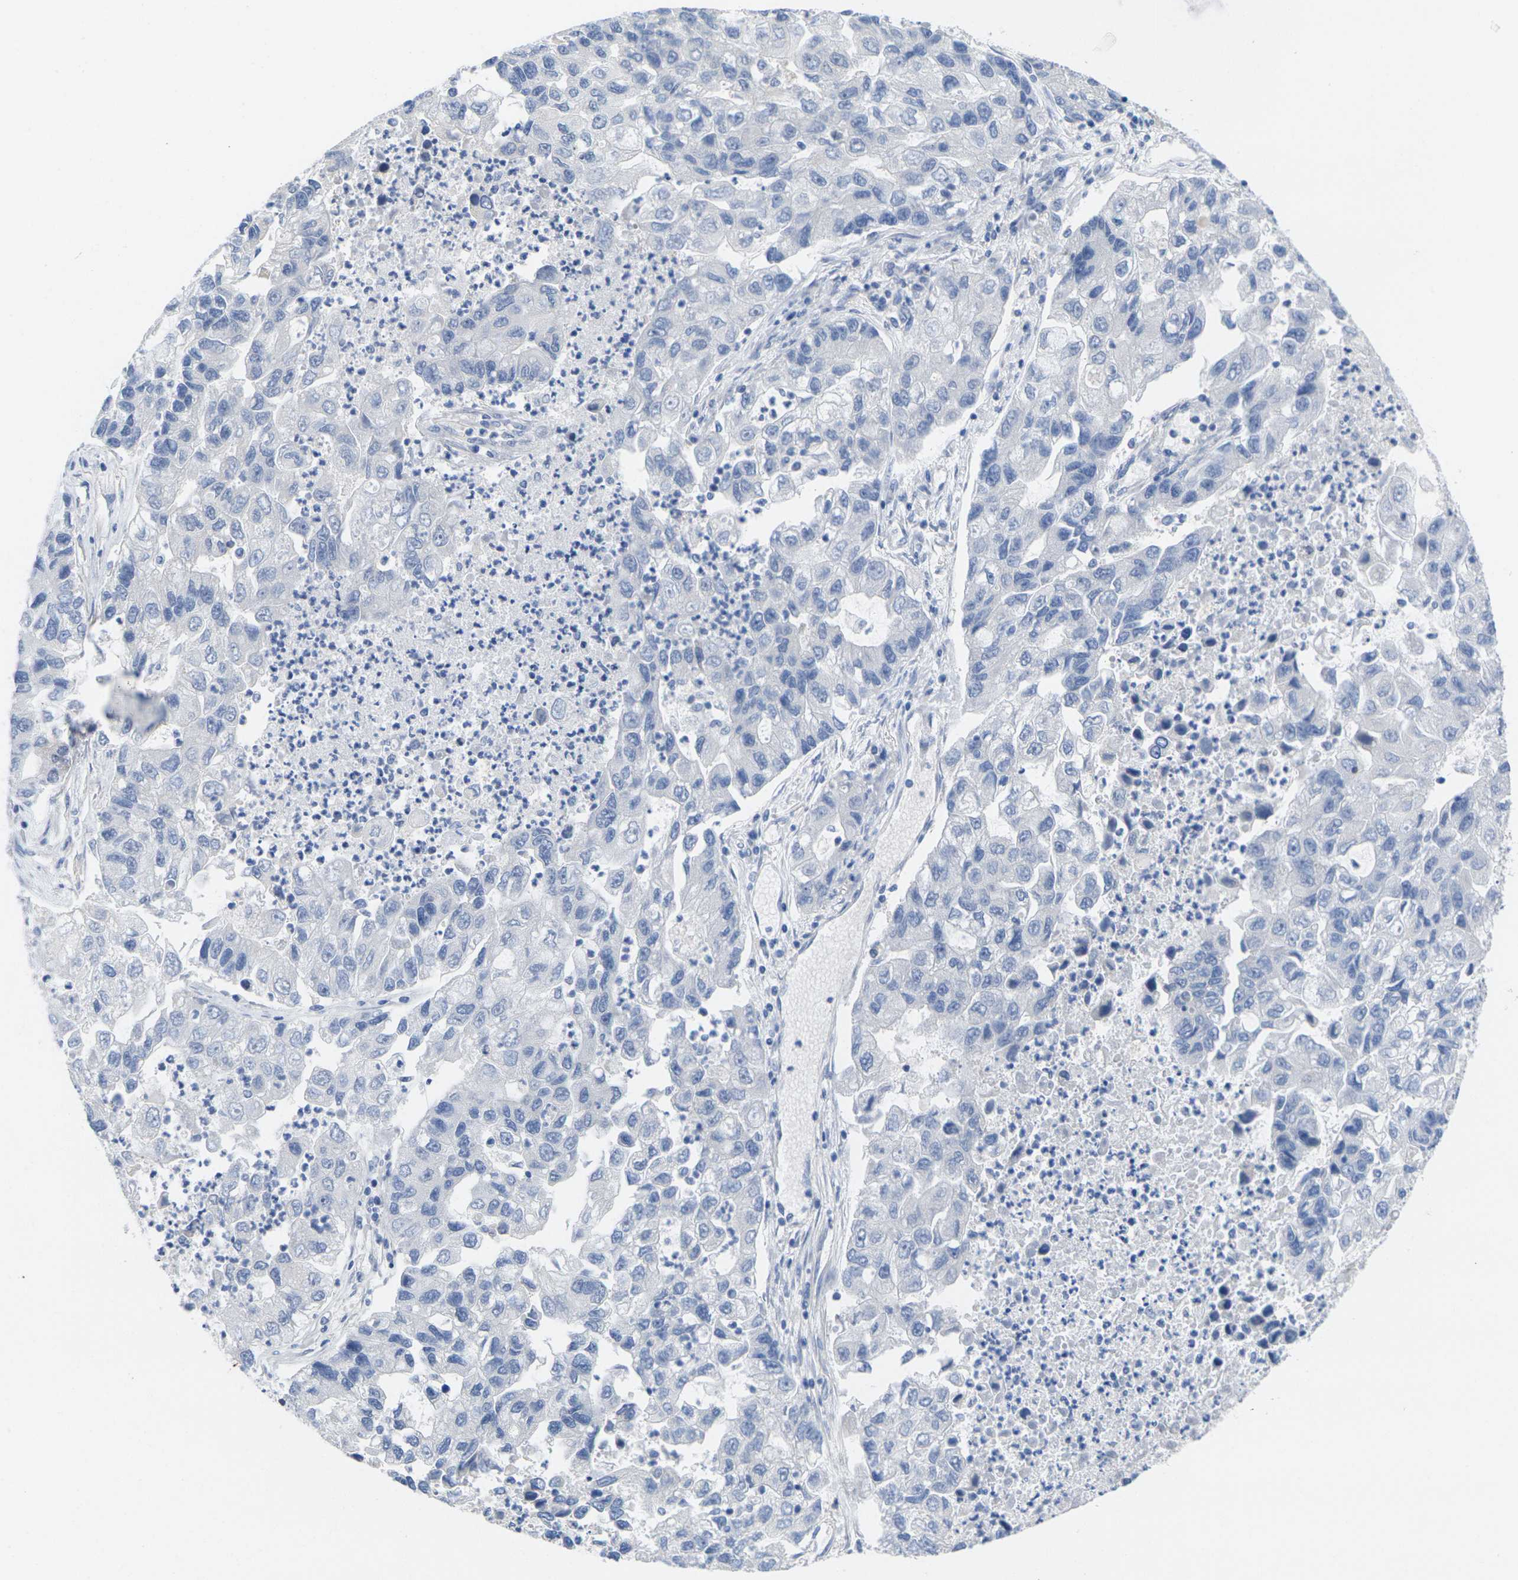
{"staining": {"intensity": "negative", "quantity": "none", "location": "none"}, "tissue": "lung cancer", "cell_type": "Tumor cells", "image_type": "cancer", "snomed": [{"axis": "morphology", "description": "Adenocarcinoma, NOS"}, {"axis": "topography", "description": "Lung"}], "caption": "Tumor cells show no significant positivity in lung cancer (adenocarcinoma).", "gene": "TNNI3", "patient": {"sex": "female", "age": 51}}